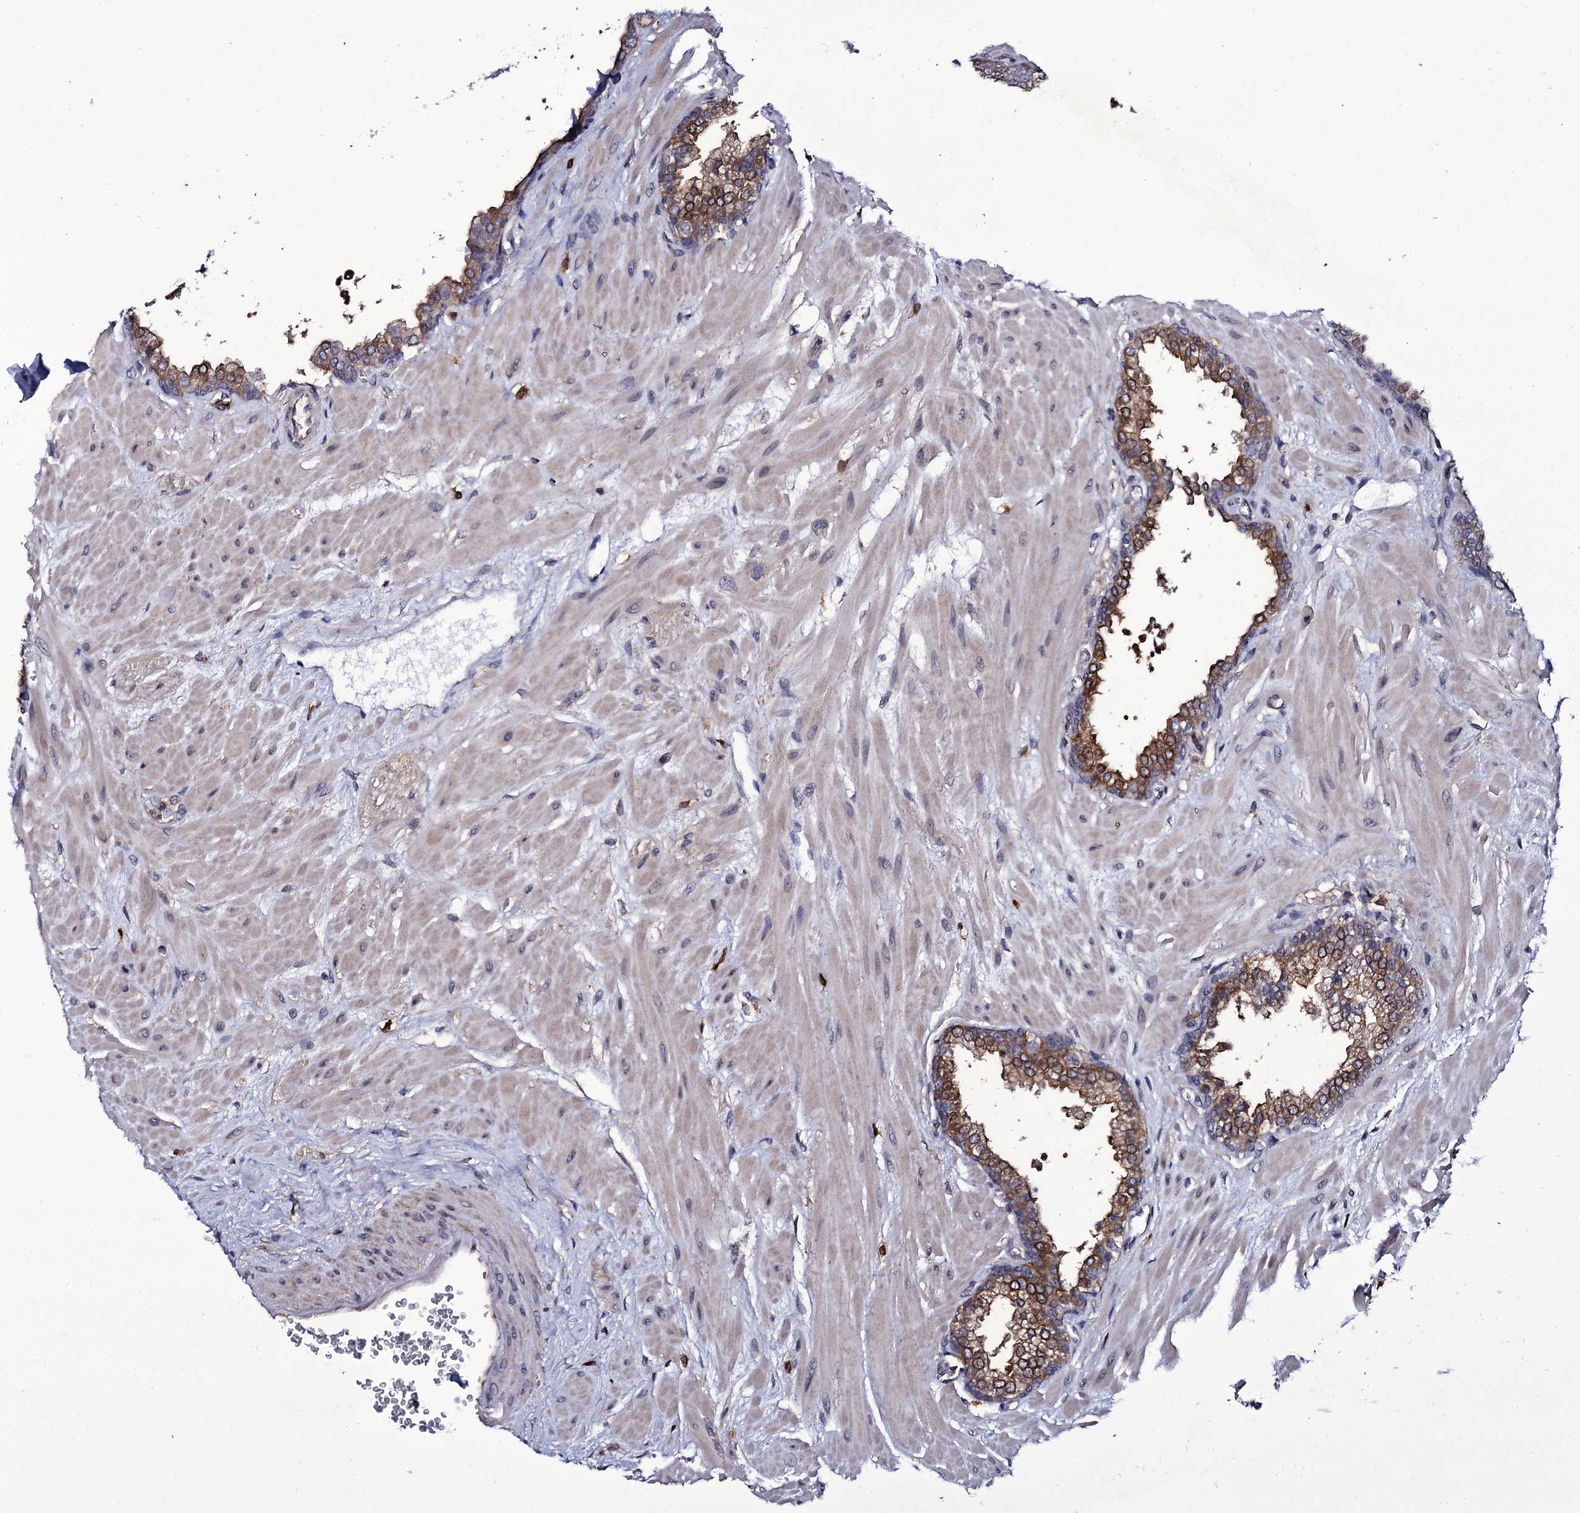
{"staining": {"intensity": "moderate", "quantity": ">75%", "location": "cytoplasmic/membranous"}, "tissue": "prostate", "cell_type": "Glandular cells", "image_type": "normal", "snomed": [{"axis": "morphology", "description": "Normal tissue, NOS"}, {"axis": "topography", "description": "Prostate"}], "caption": "The micrograph reveals immunohistochemical staining of benign prostate. There is moderate cytoplasmic/membranous staining is seen in approximately >75% of glandular cells. (DAB (3,3'-diaminobenzidine) IHC, brown staining for protein, blue staining for nuclei).", "gene": "TTC23", "patient": {"sex": "male", "age": 60}}